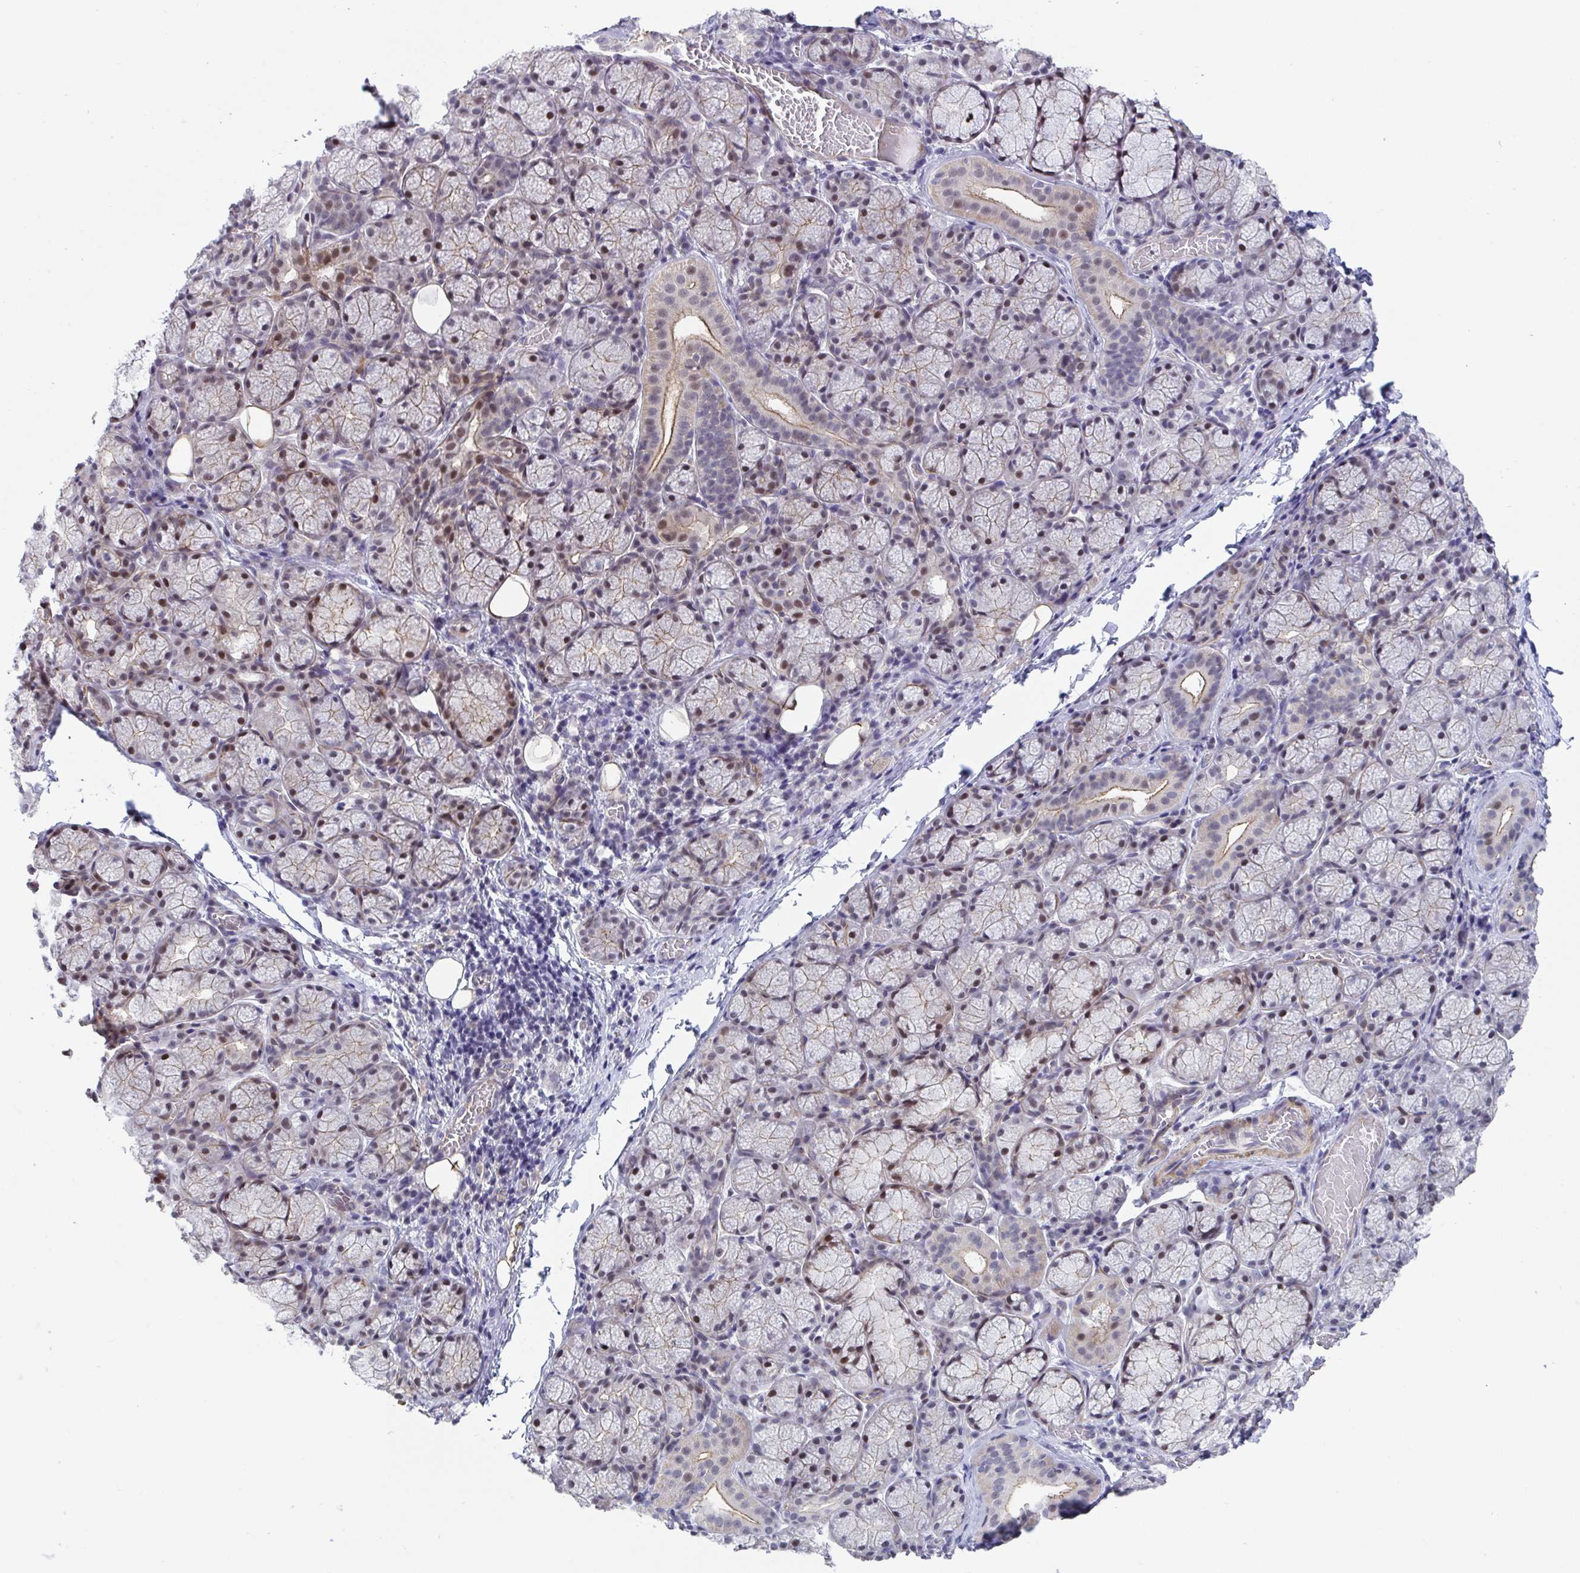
{"staining": {"intensity": "weak", "quantity": "25%-75%", "location": "cytoplasmic/membranous,nuclear"}, "tissue": "salivary gland", "cell_type": "Glandular cells", "image_type": "normal", "snomed": [{"axis": "morphology", "description": "Normal tissue, NOS"}, {"axis": "topography", "description": "Salivary gland"}], "caption": "Protein staining reveals weak cytoplasmic/membranous,nuclear expression in approximately 25%-75% of glandular cells in benign salivary gland.", "gene": "WDR72", "patient": {"sex": "female", "age": 24}}